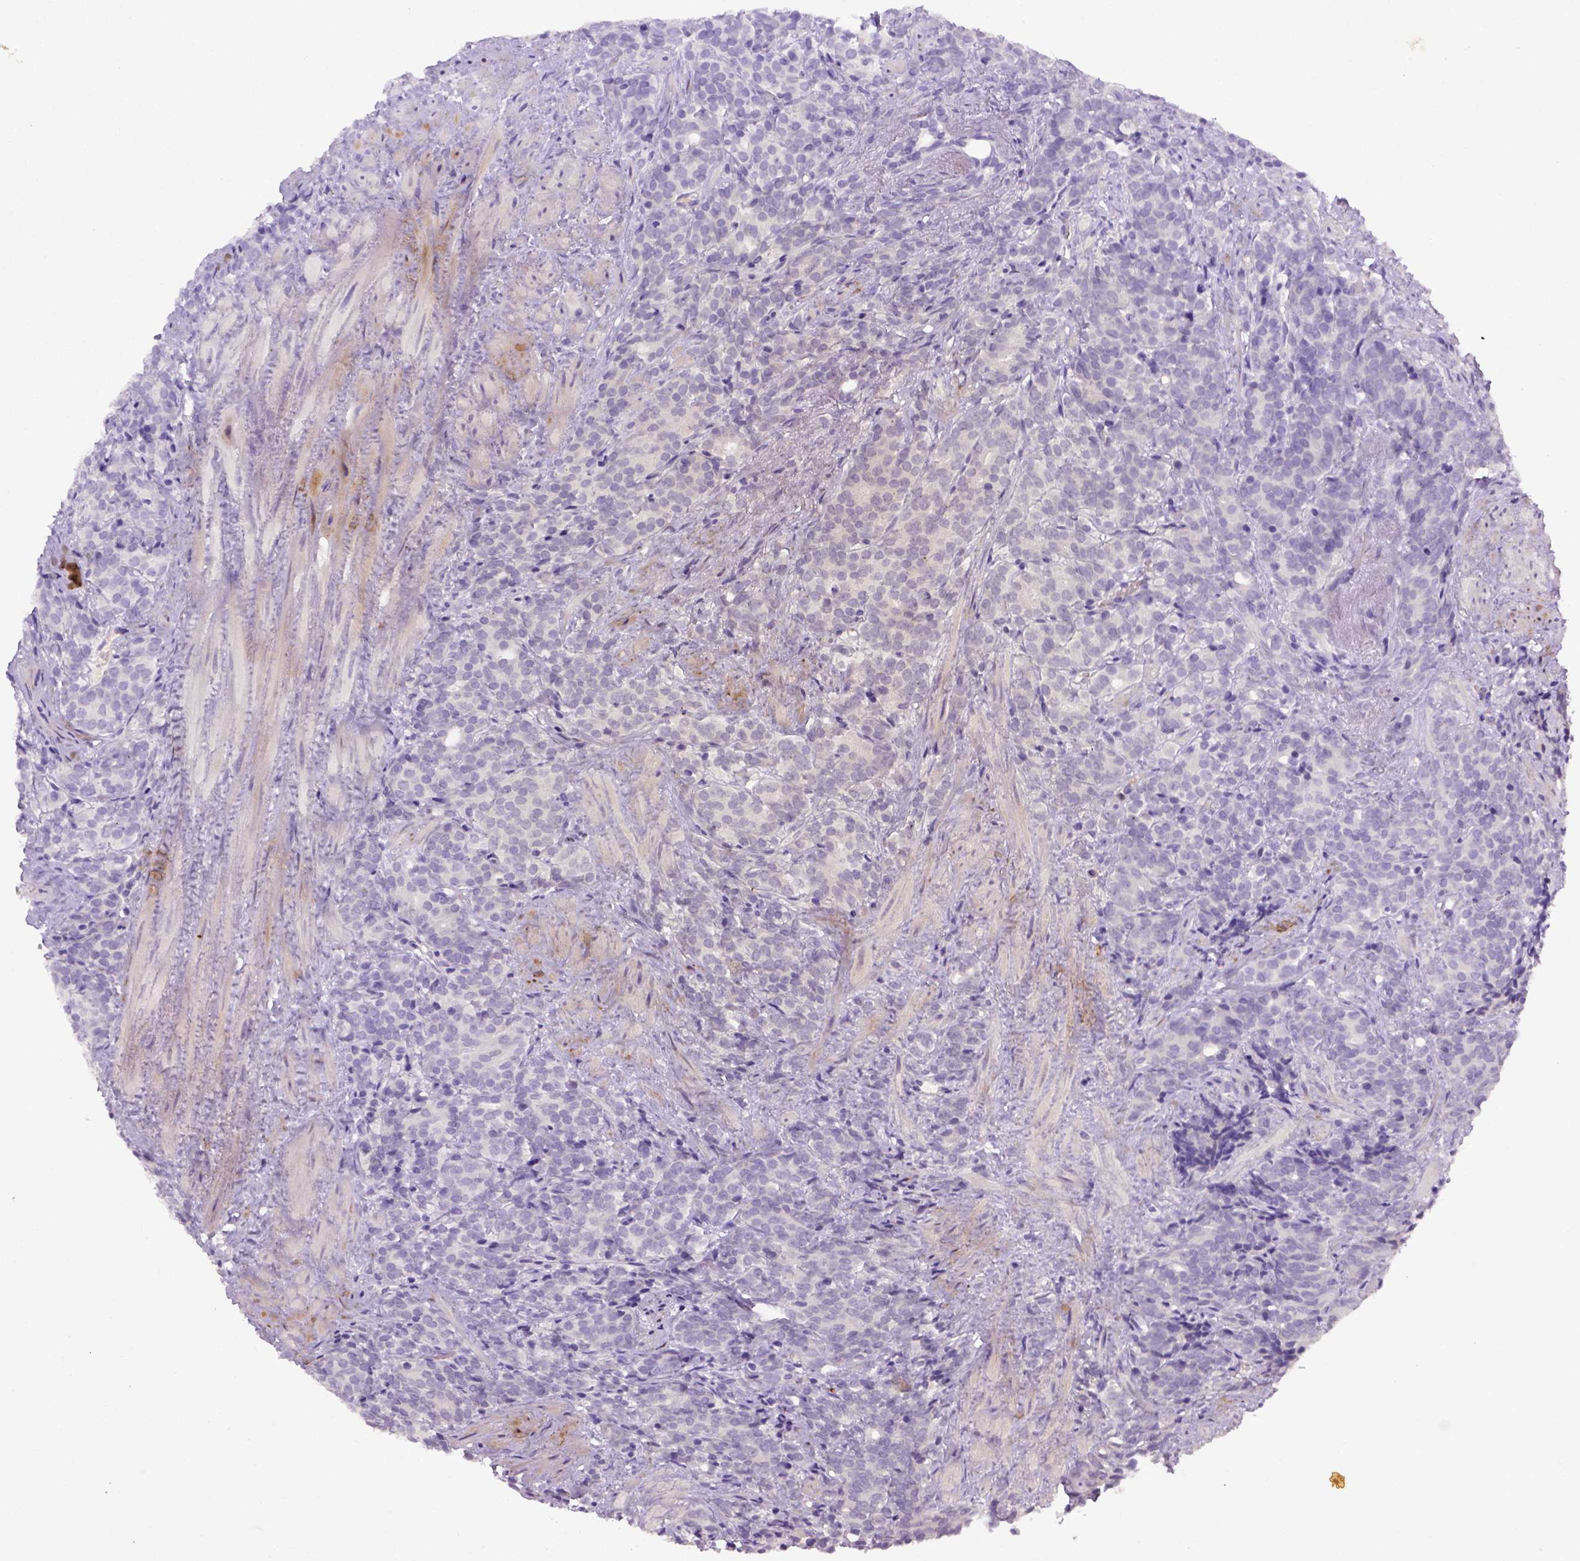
{"staining": {"intensity": "negative", "quantity": "none", "location": "none"}, "tissue": "prostate cancer", "cell_type": "Tumor cells", "image_type": "cancer", "snomed": [{"axis": "morphology", "description": "Adenocarcinoma, High grade"}, {"axis": "topography", "description": "Prostate"}], "caption": "Immunohistochemistry image of human prostate cancer (high-grade adenocarcinoma) stained for a protein (brown), which reveals no positivity in tumor cells. Nuclei are stained in blue.", "gene": "ITIH4", "patient": {"sex": "male", "age": 84}}